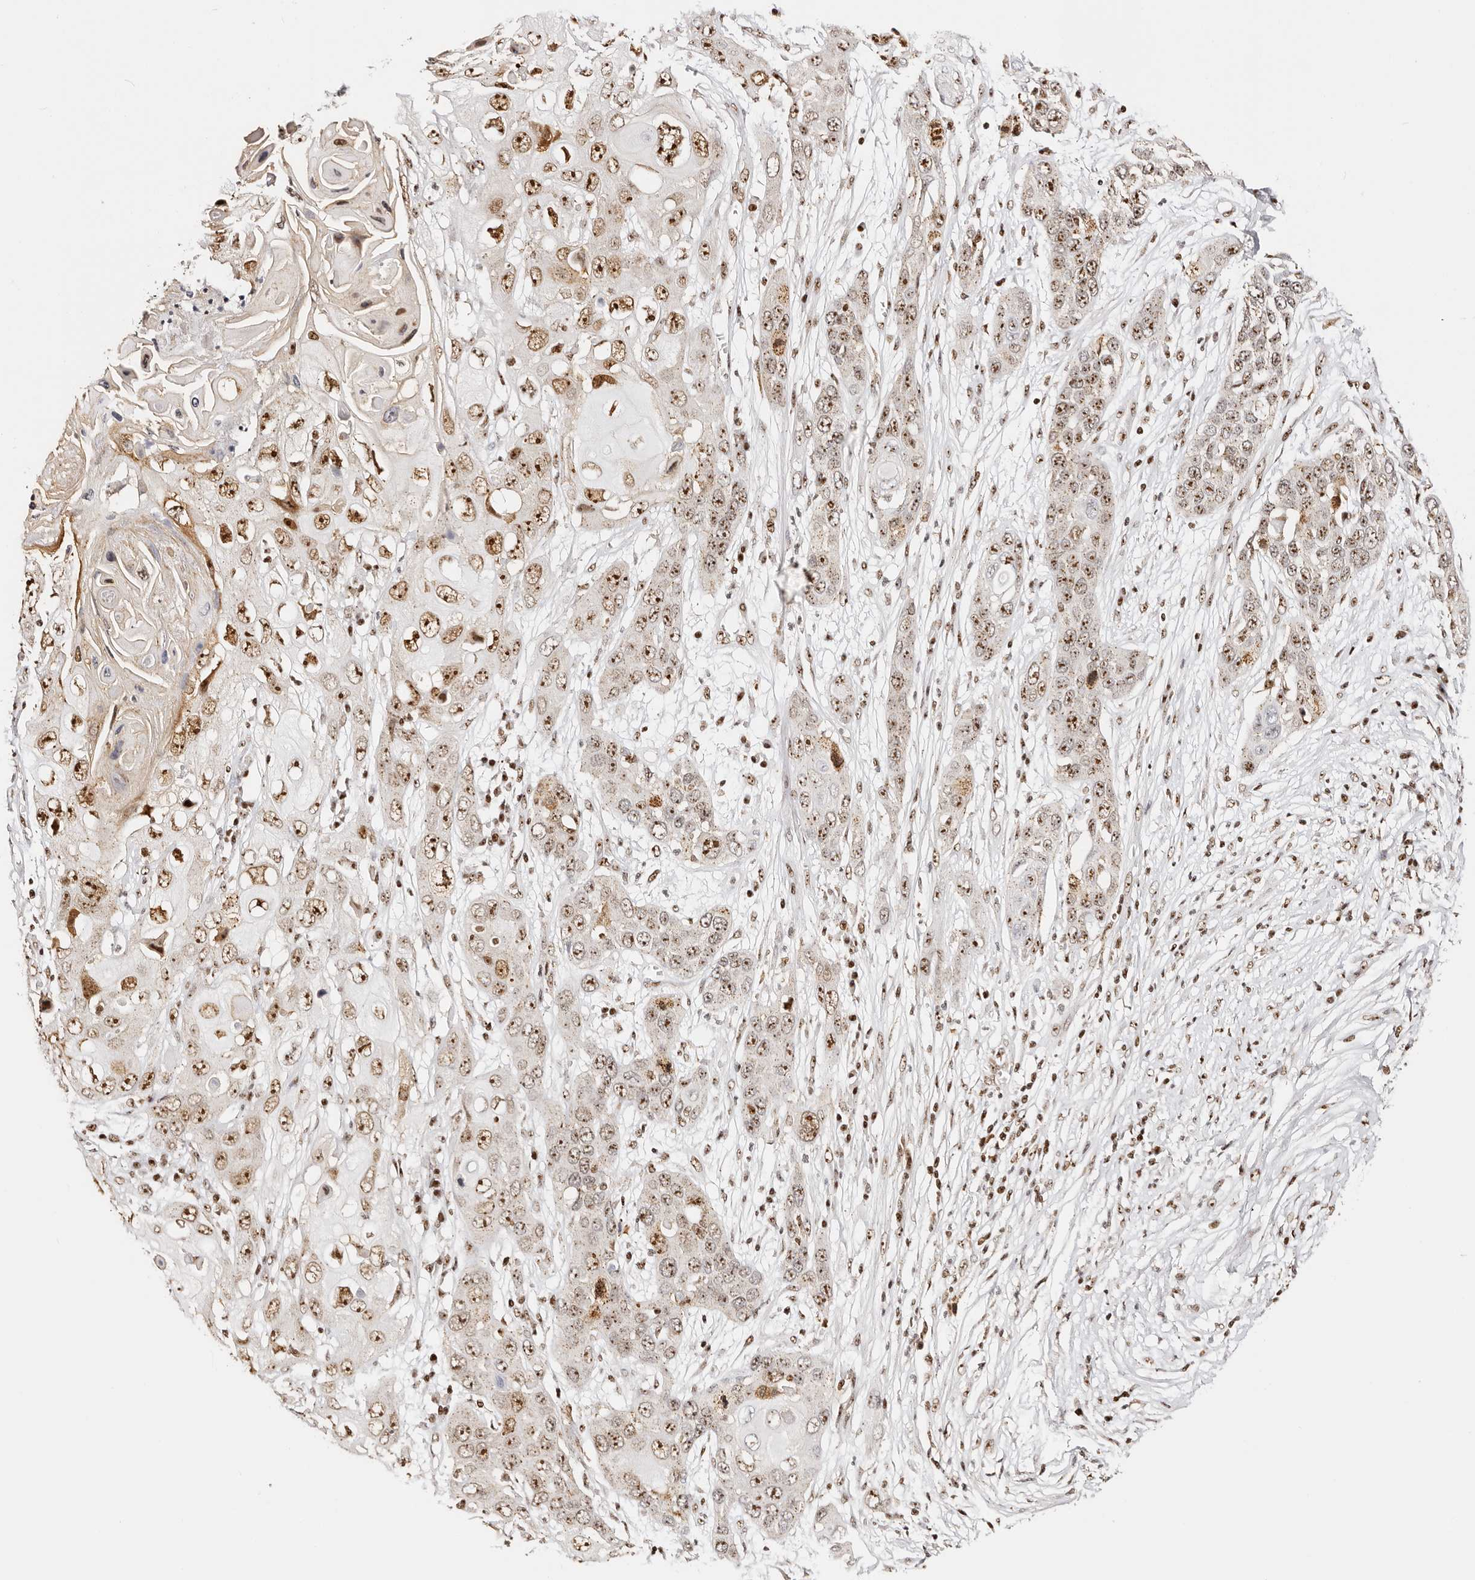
{"staining": {"intensity": "strong", "quantity": ">75%", "location": "nuclear"}, "tissue": "skin cancer", "cell_type": "Tumor cells", "image_type": "cancer", "snomed": [{"axis": "morphology", "description": "Squamous cell carcinoma, NOS"}, {"axis": "topography", "description": "Skin"}], "caption": "IHC (DAB (3,3'-diaminobenzidine)) staining of human skin squamous cell carcinoma exhibits strong nuclear protein staining in approximately >75% of tumor cells.", "gene": "IQGAP3", "patient": {"sex": "male", "age": 55}}